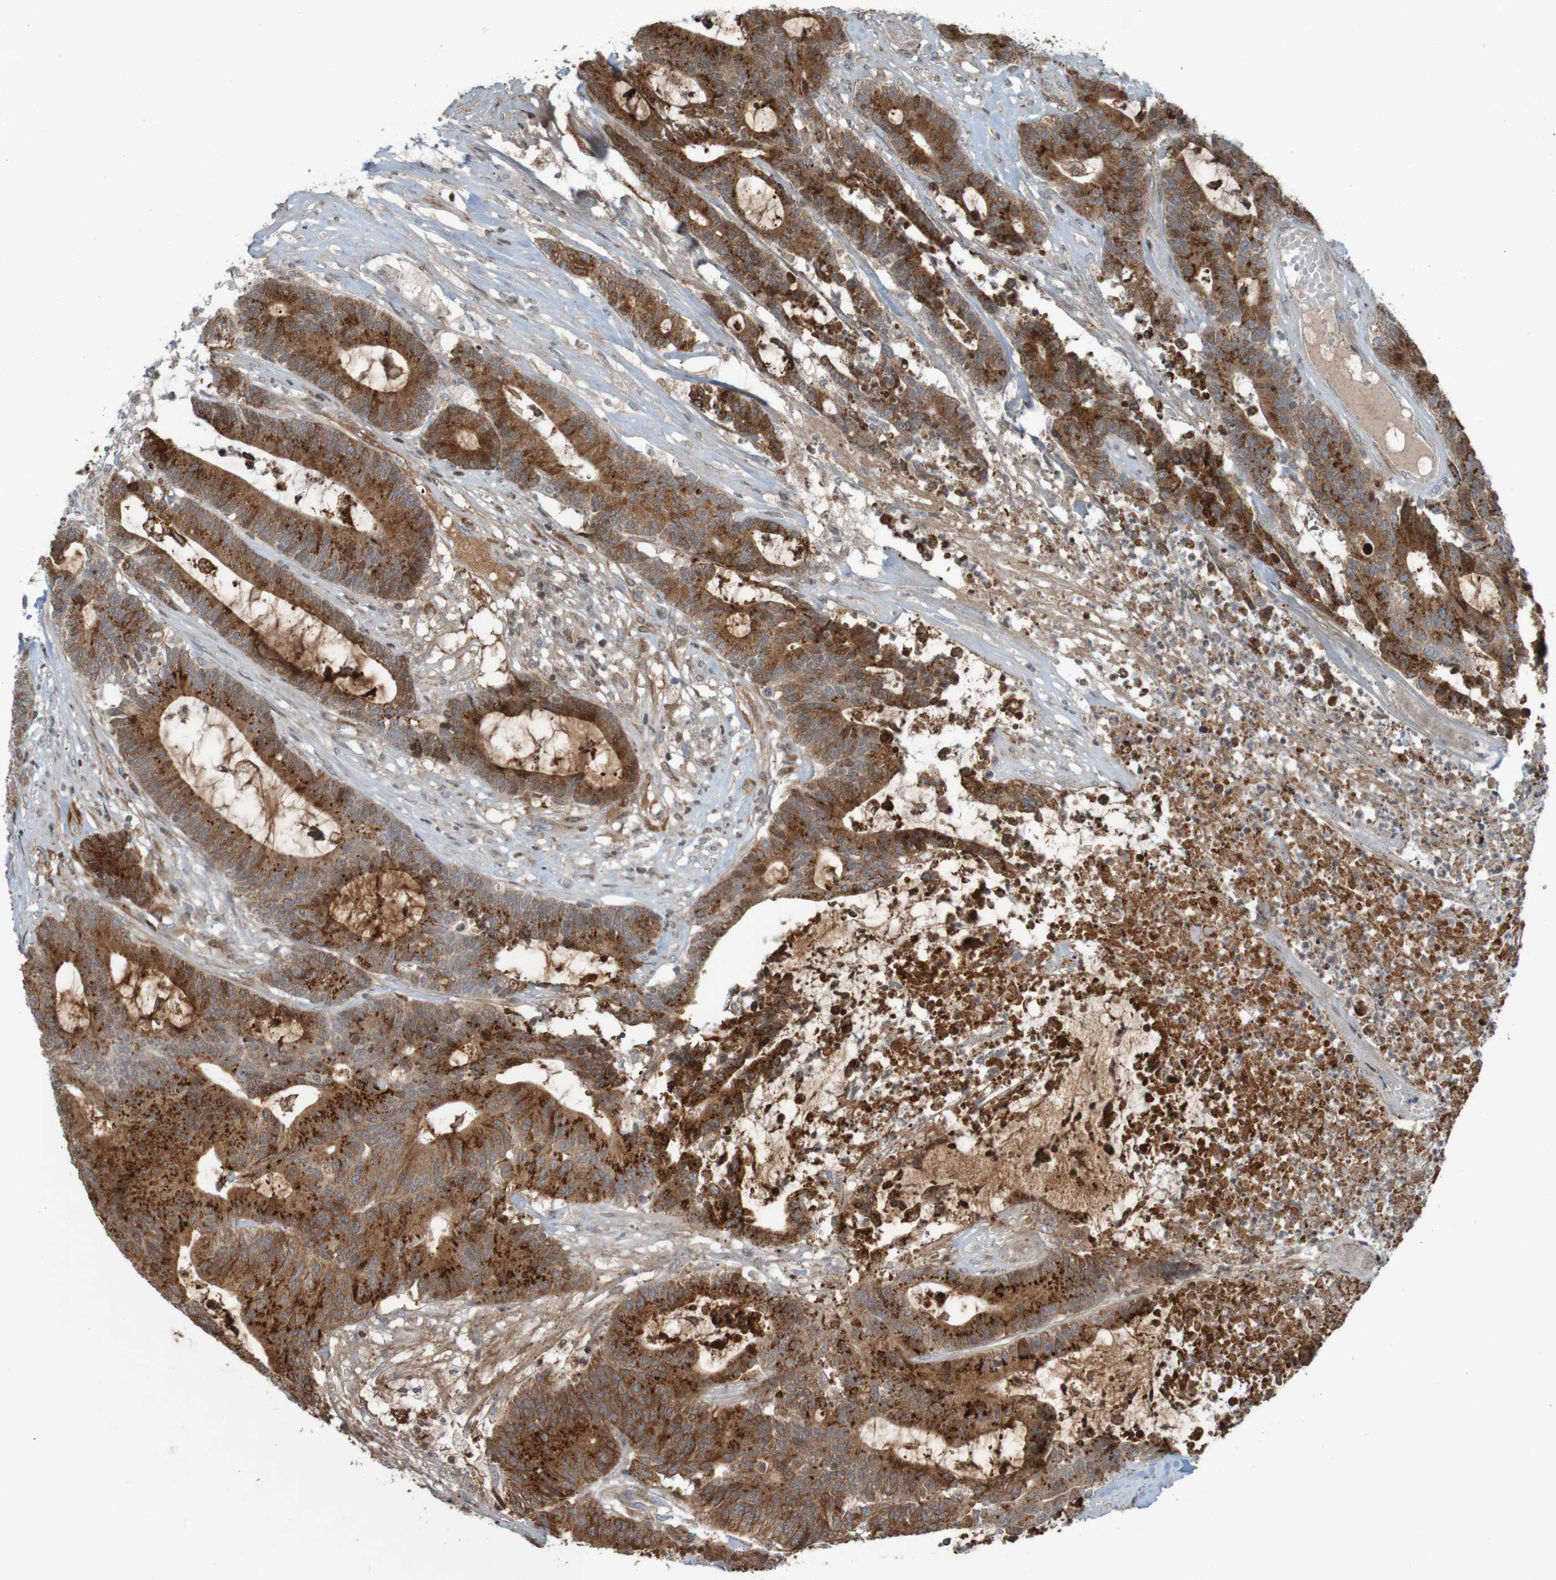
{"staining": {"intensity": "strong", "quantity": ">75%", "location": "cytoplasmic/membranous"}, "tissue": "colorectal cancer", "cell_type": "Tumor cells", "image_type": "cancer", "snomed": [{"axis": "morphology", "description": "Adenocarcinoma, NOS"}, {"axis": "topography", "description": "Colon"}], "caption": "Brown immunohistochemical staining in human adenocarcinoma (colorectal) displays strong cytoplasmic/membranous positivity in about >75% of tumor cells.", "gene": "GUCY1A1", "patient": {"sex": "female", "age": 84}}